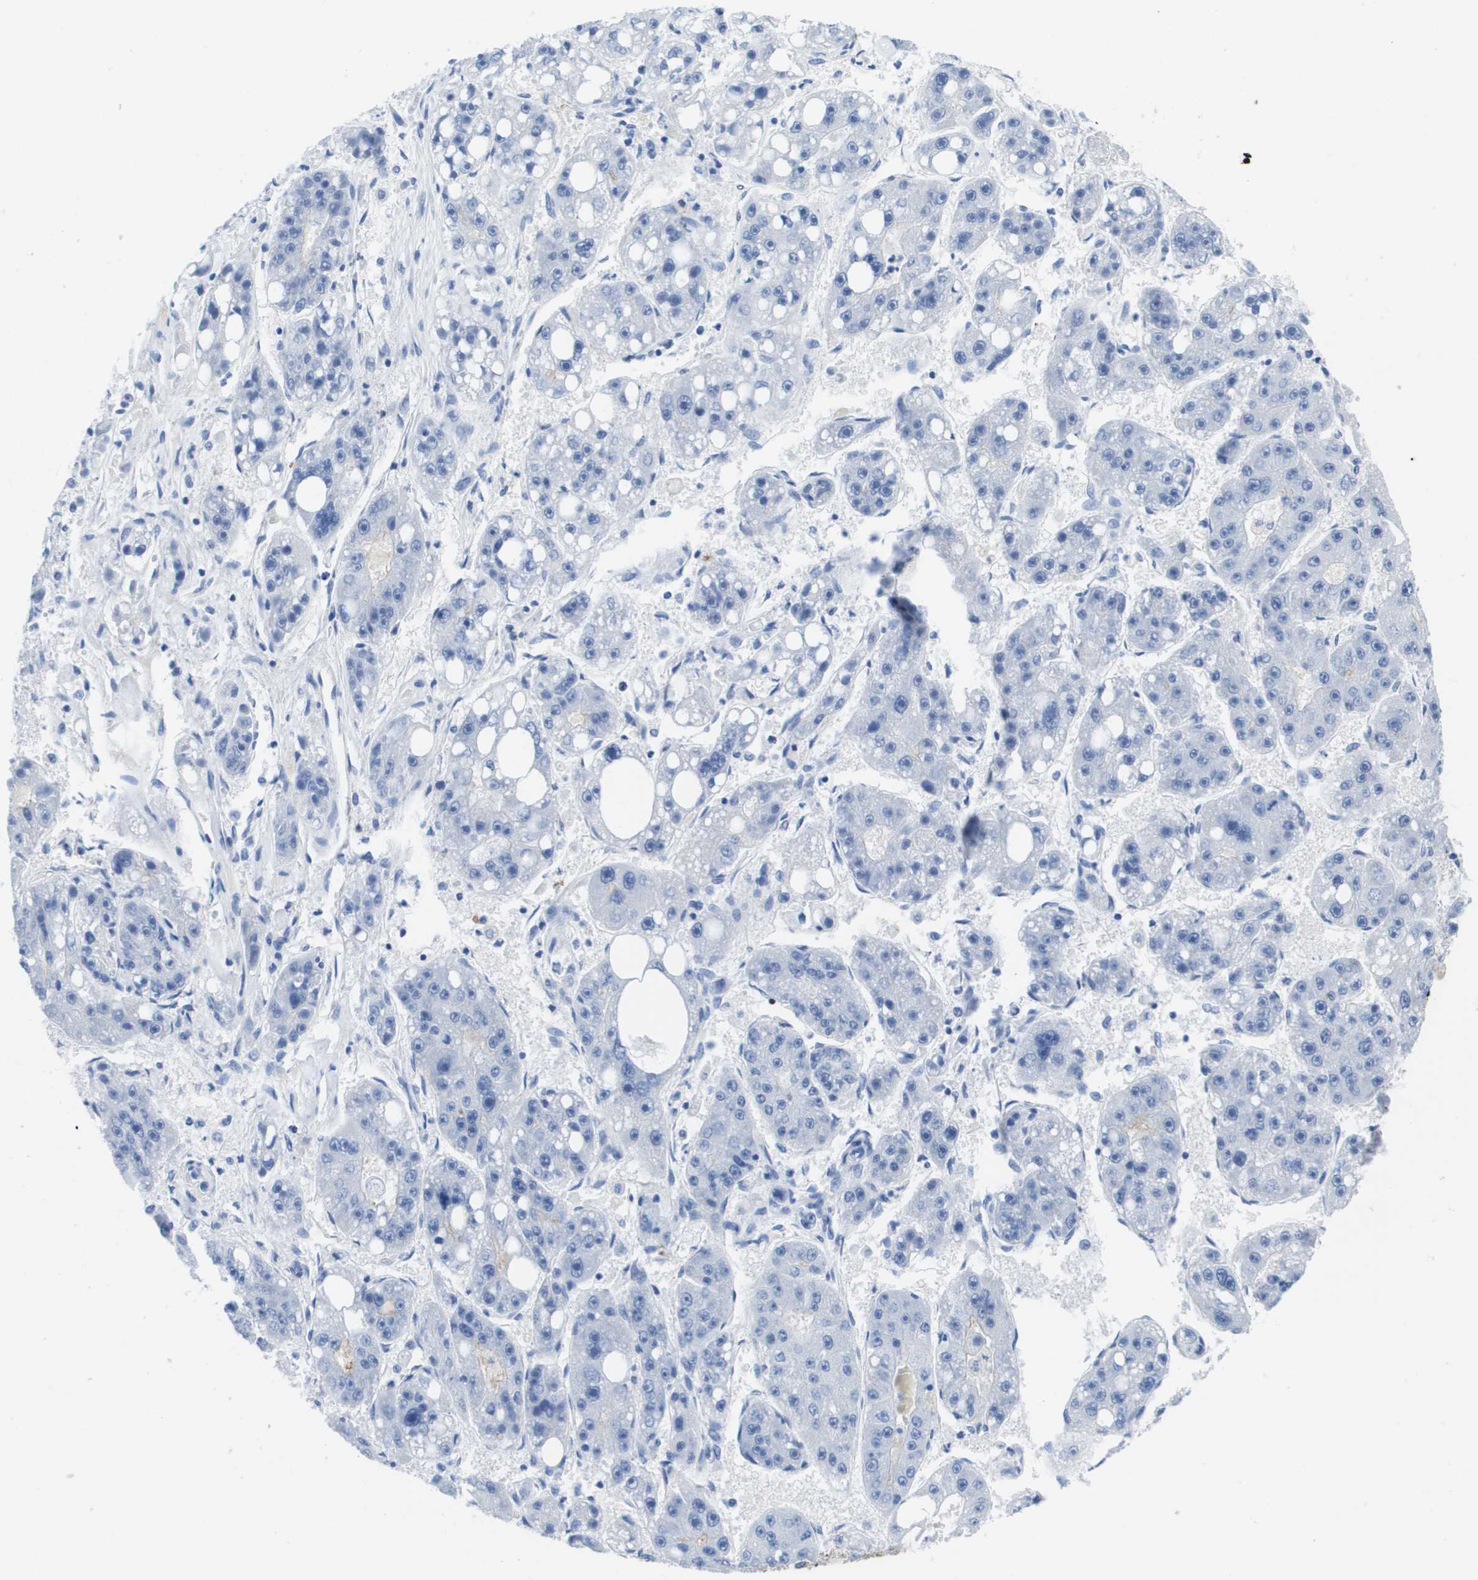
{"staining": {"intensity": "negative", "quantity": "none", "location": "none"}, "tissue": "liver cancer", "cell_type": "Tumor cells", "image_type": "cancer", "snomed": [{"axis": "morphology", "description": "Carcinoma, Hepatocellular, NOS"}, {"axis": "topography", "description": "Liver"}], "caption": "High magnification brightfield microscopy of liver cancer (hepatocellular carcinoma) stained with DAB (3,3'-diaminobenzidine) (brown) and counterstained with hematoxylin (blue): tumor cells show no significant staining.", "gene": "MS4A1", "patient": {"sex": "female", "age": 61}}